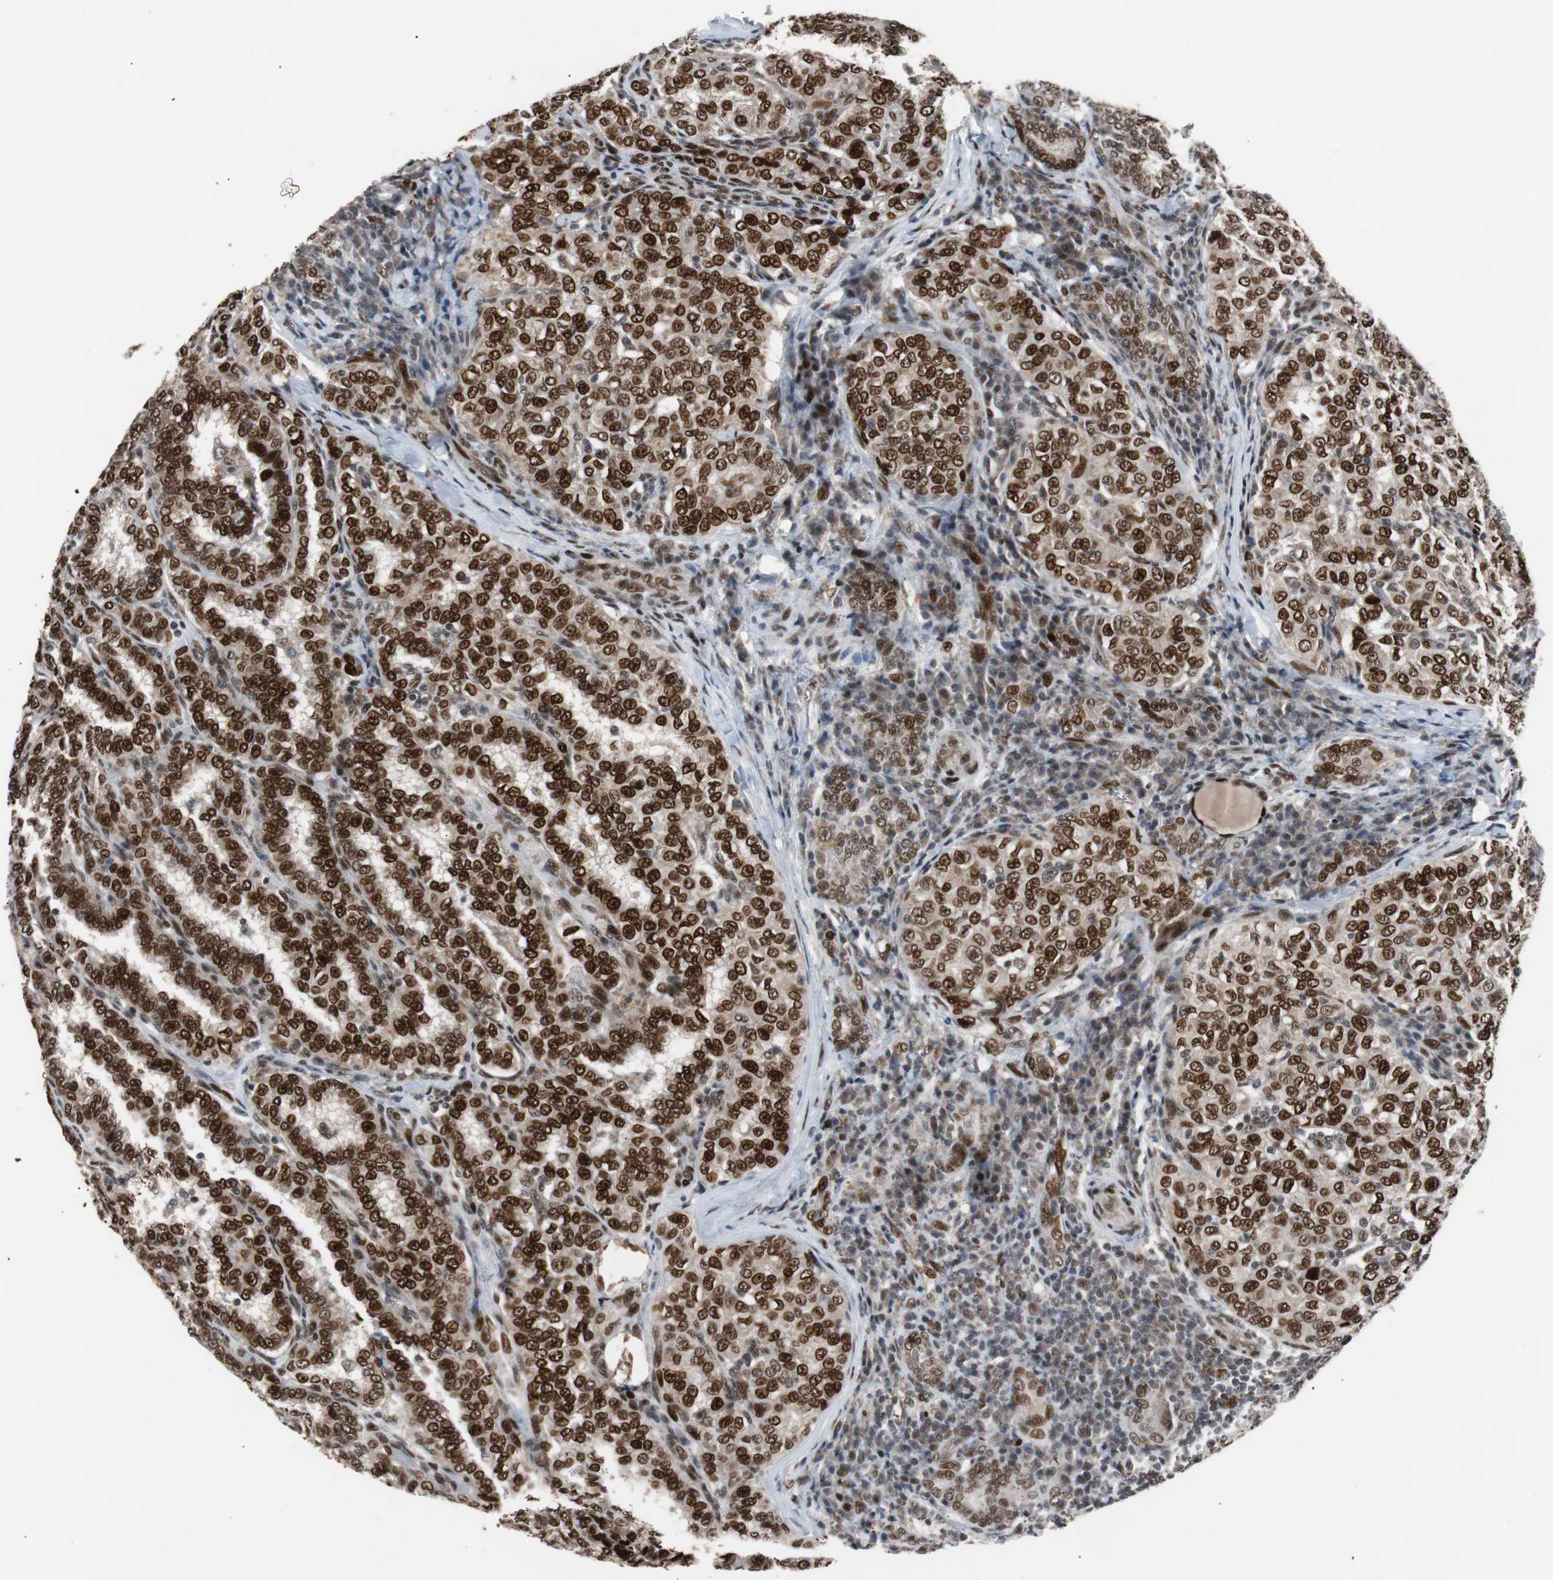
{"staining": {"intensity": "strong", "quantity": ">75%", "location": "cytoplasmic/membranous,nuclear"}, "tissue": "thyroid cancer", "cell_type": "Tumor cells", "image_type": "cancer", "snomed": [{"axis": "morphology", "description": "Papillary adenocarcinoma, NOS"}, {"axis": "topography", "description": "Thyroid gland"}], "caption": "Human papillary adenocarcinoma (thyroid) stained with a brown dye exhibits strong cytoplasmic/membranous and nuclear positive expression in about >75% of tumor cells.", "gene": "NBL1", "patient": {"sex": "female", "age": 30}}